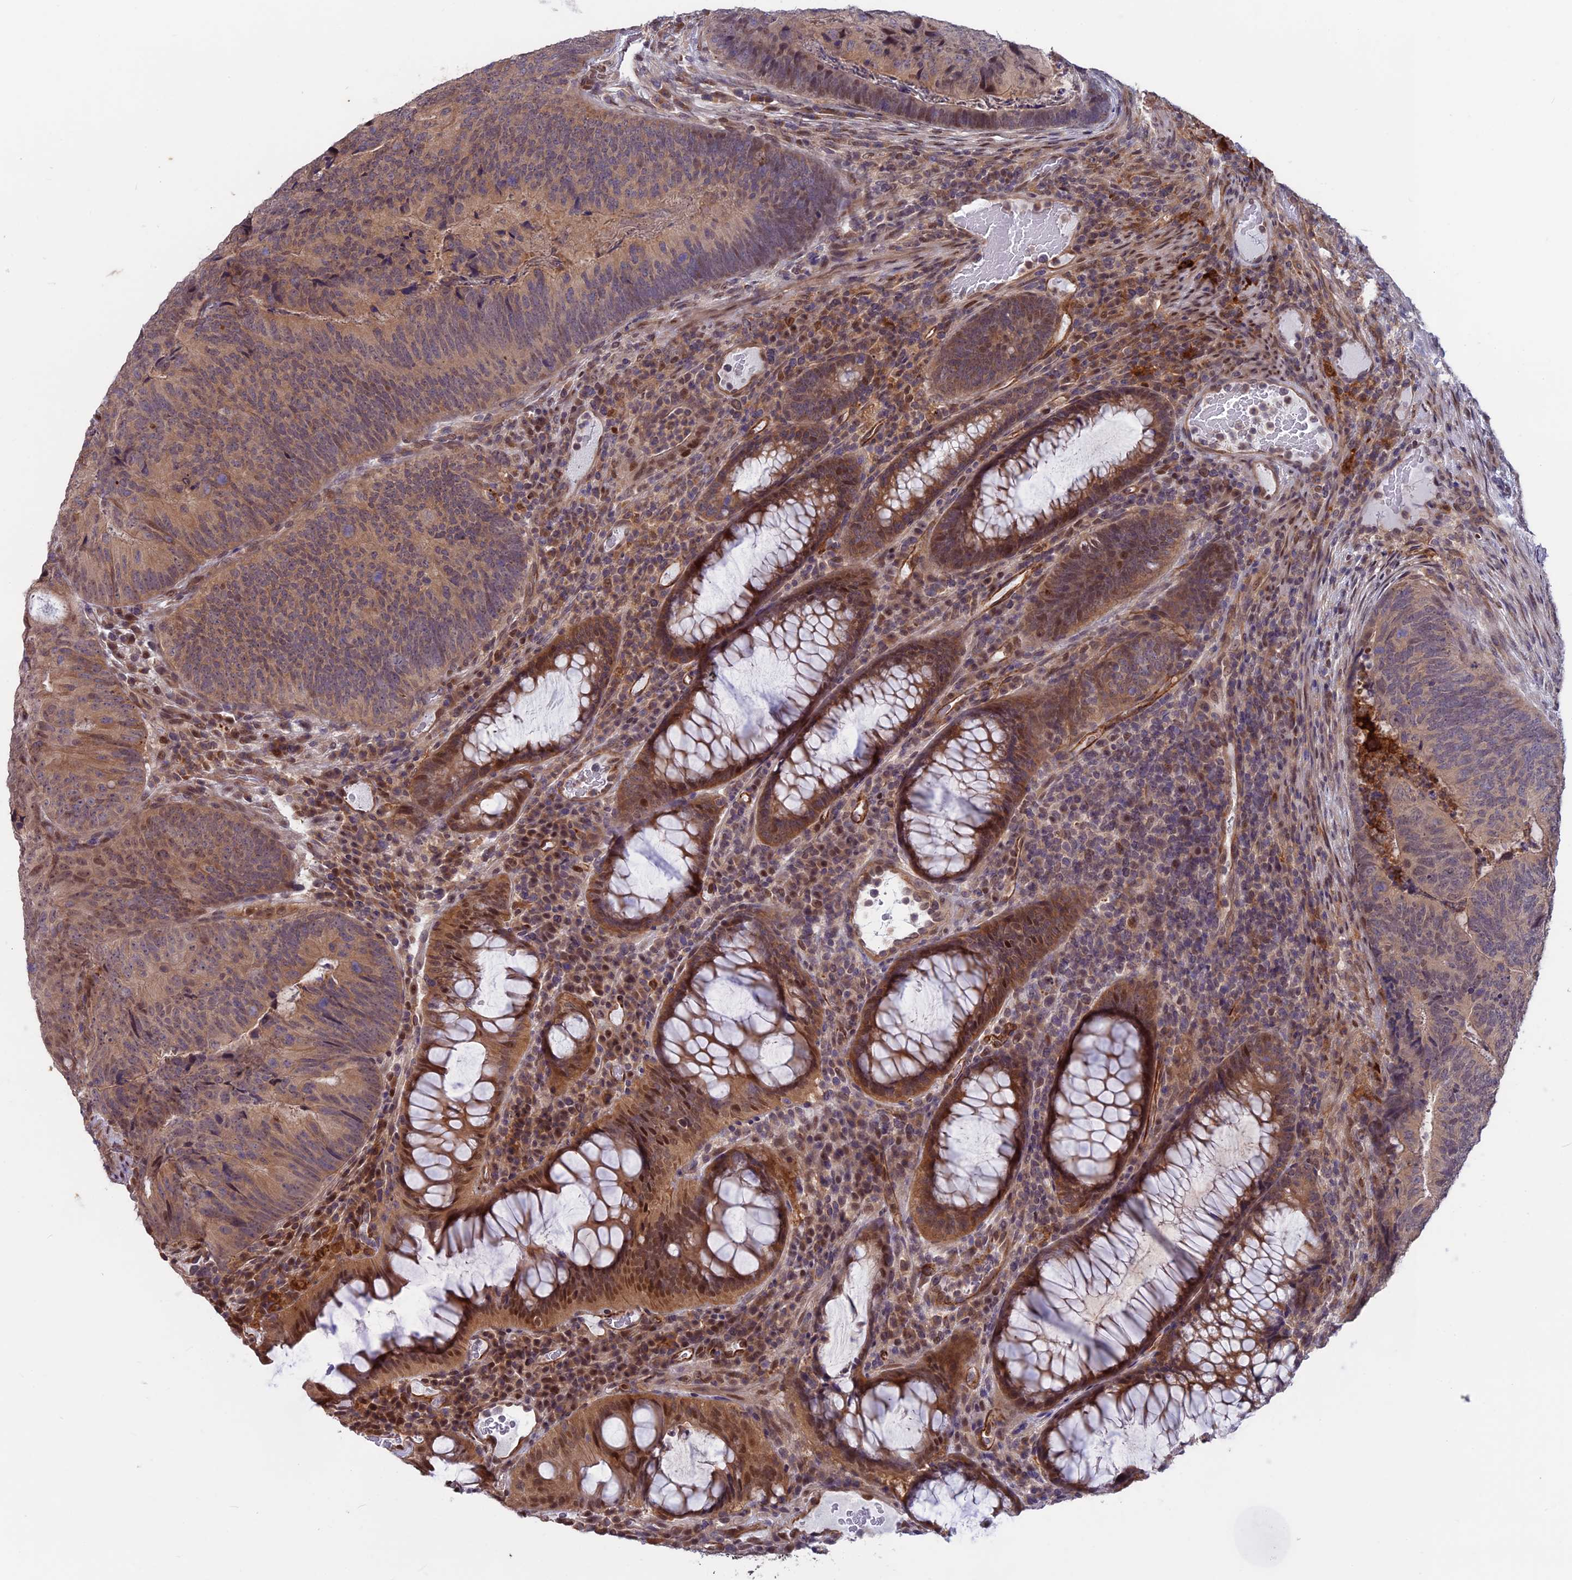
{"staining": {"intensity": "moderate", "quantity": "<25%", "location": "nuclear"}, "tissue": "colorectal cancer", "cell_type": "Tumor cells", "image_type": "cancer", "snomed": [{"axis": "morphology", "description": "Adenocarcinoma, NOS"}, {"axis": "topography", "description": "Colon"}], "caption": "Protein analysis of colorectal cancer tissue demonstrates moderate nuclear expression in approximately <25% of tumor cells.", "gene": "MAST2", "patient": {"sex": "female", "age": 67}}